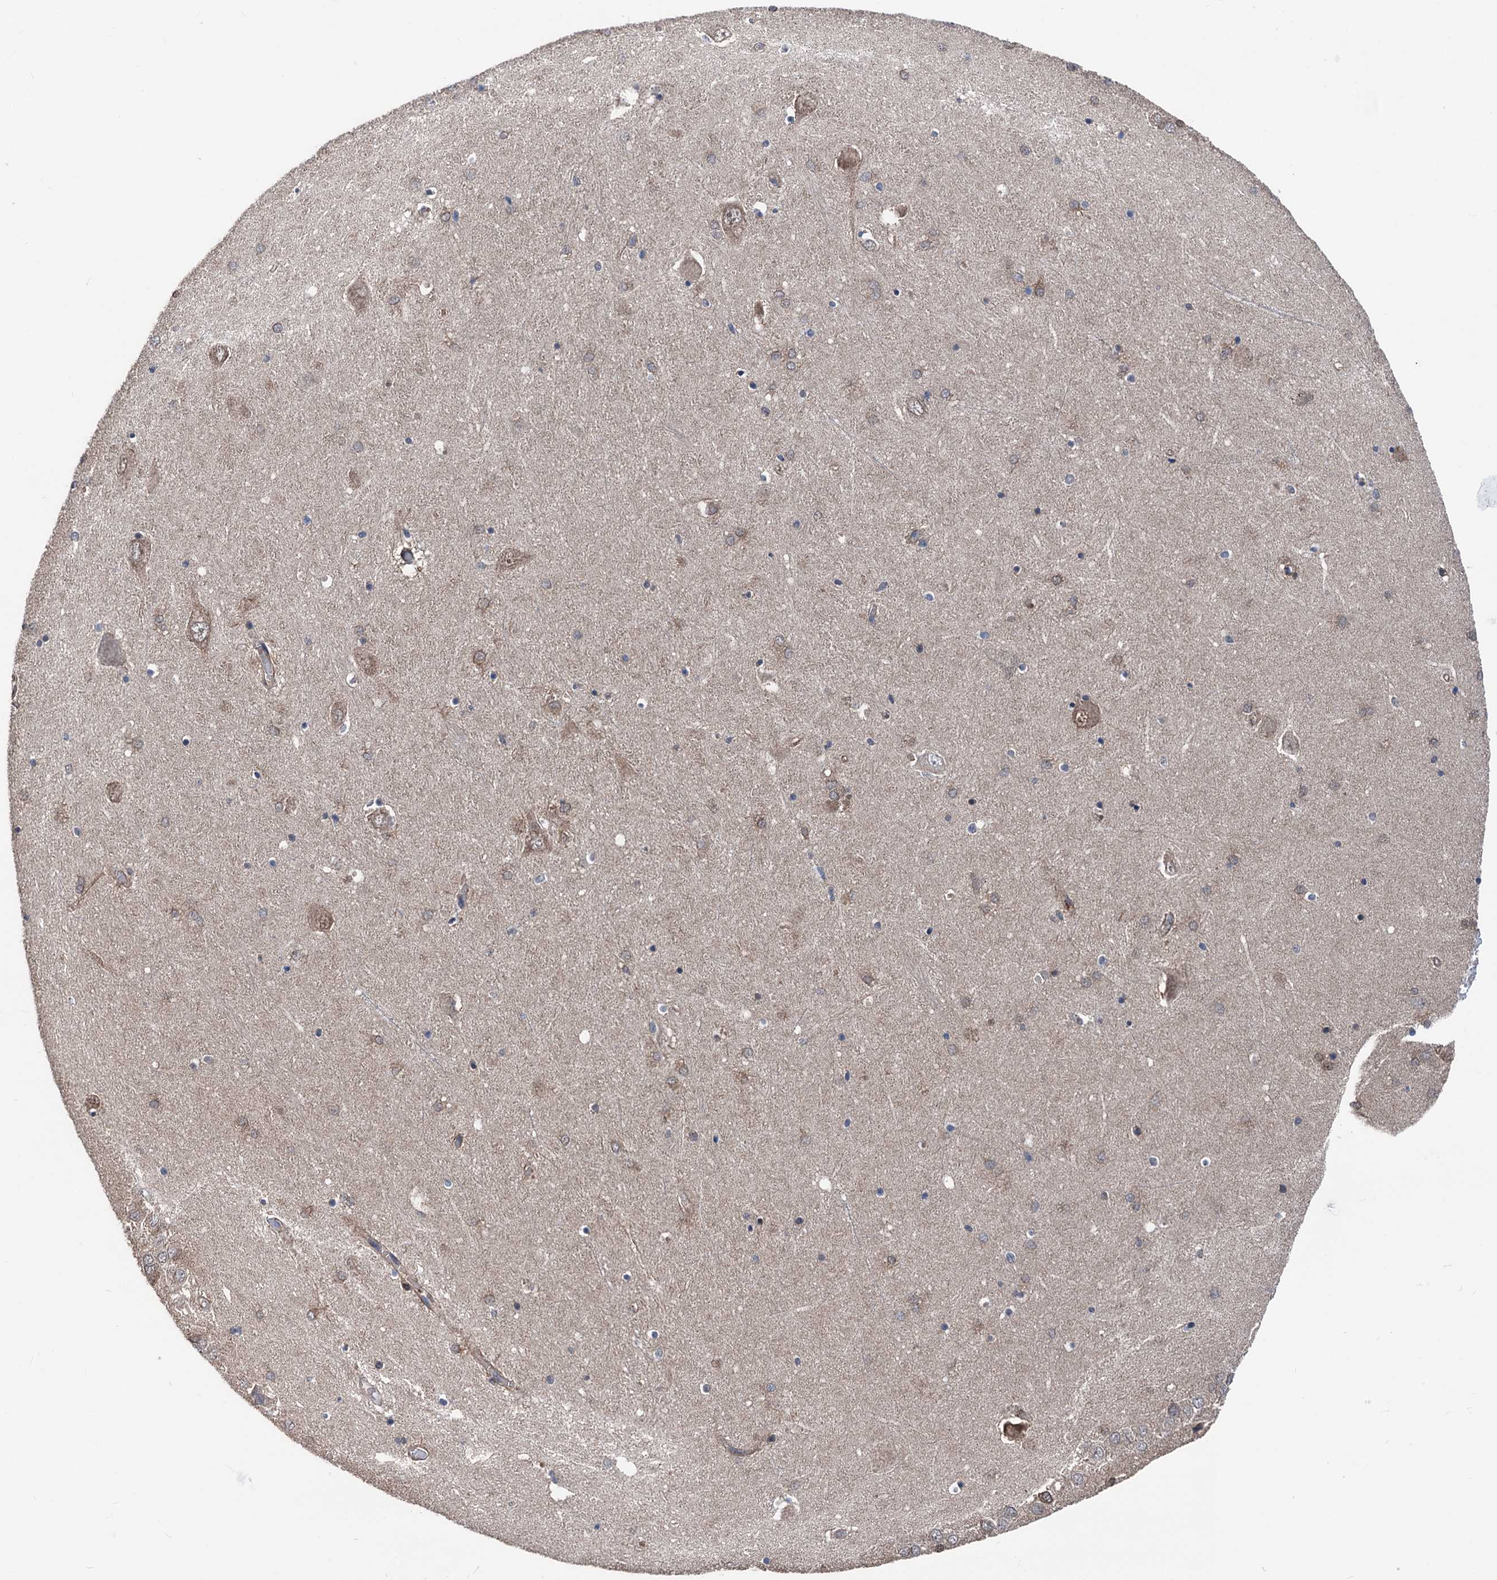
{"staining": {"intensity": "moderate", "quantity": "<25%", "location": "nuclear"}, "tissue": "hippocampus", "cell_type": "Glial cells", "image_type": "normal", "snomed": [{"axis": "morphology", "description": "Normal tissue, NOS"}, {"axis": "topography", "description": "Hippocampus"}], "caption": "An immunohistochemistry photomicrograph of benign tissue is shown. Protein staining in brown labels moderate nuclear positivity in hippocampus within glial cells.", "gene": "GLO1", "patient": {"sex": "male", "age": 70}}